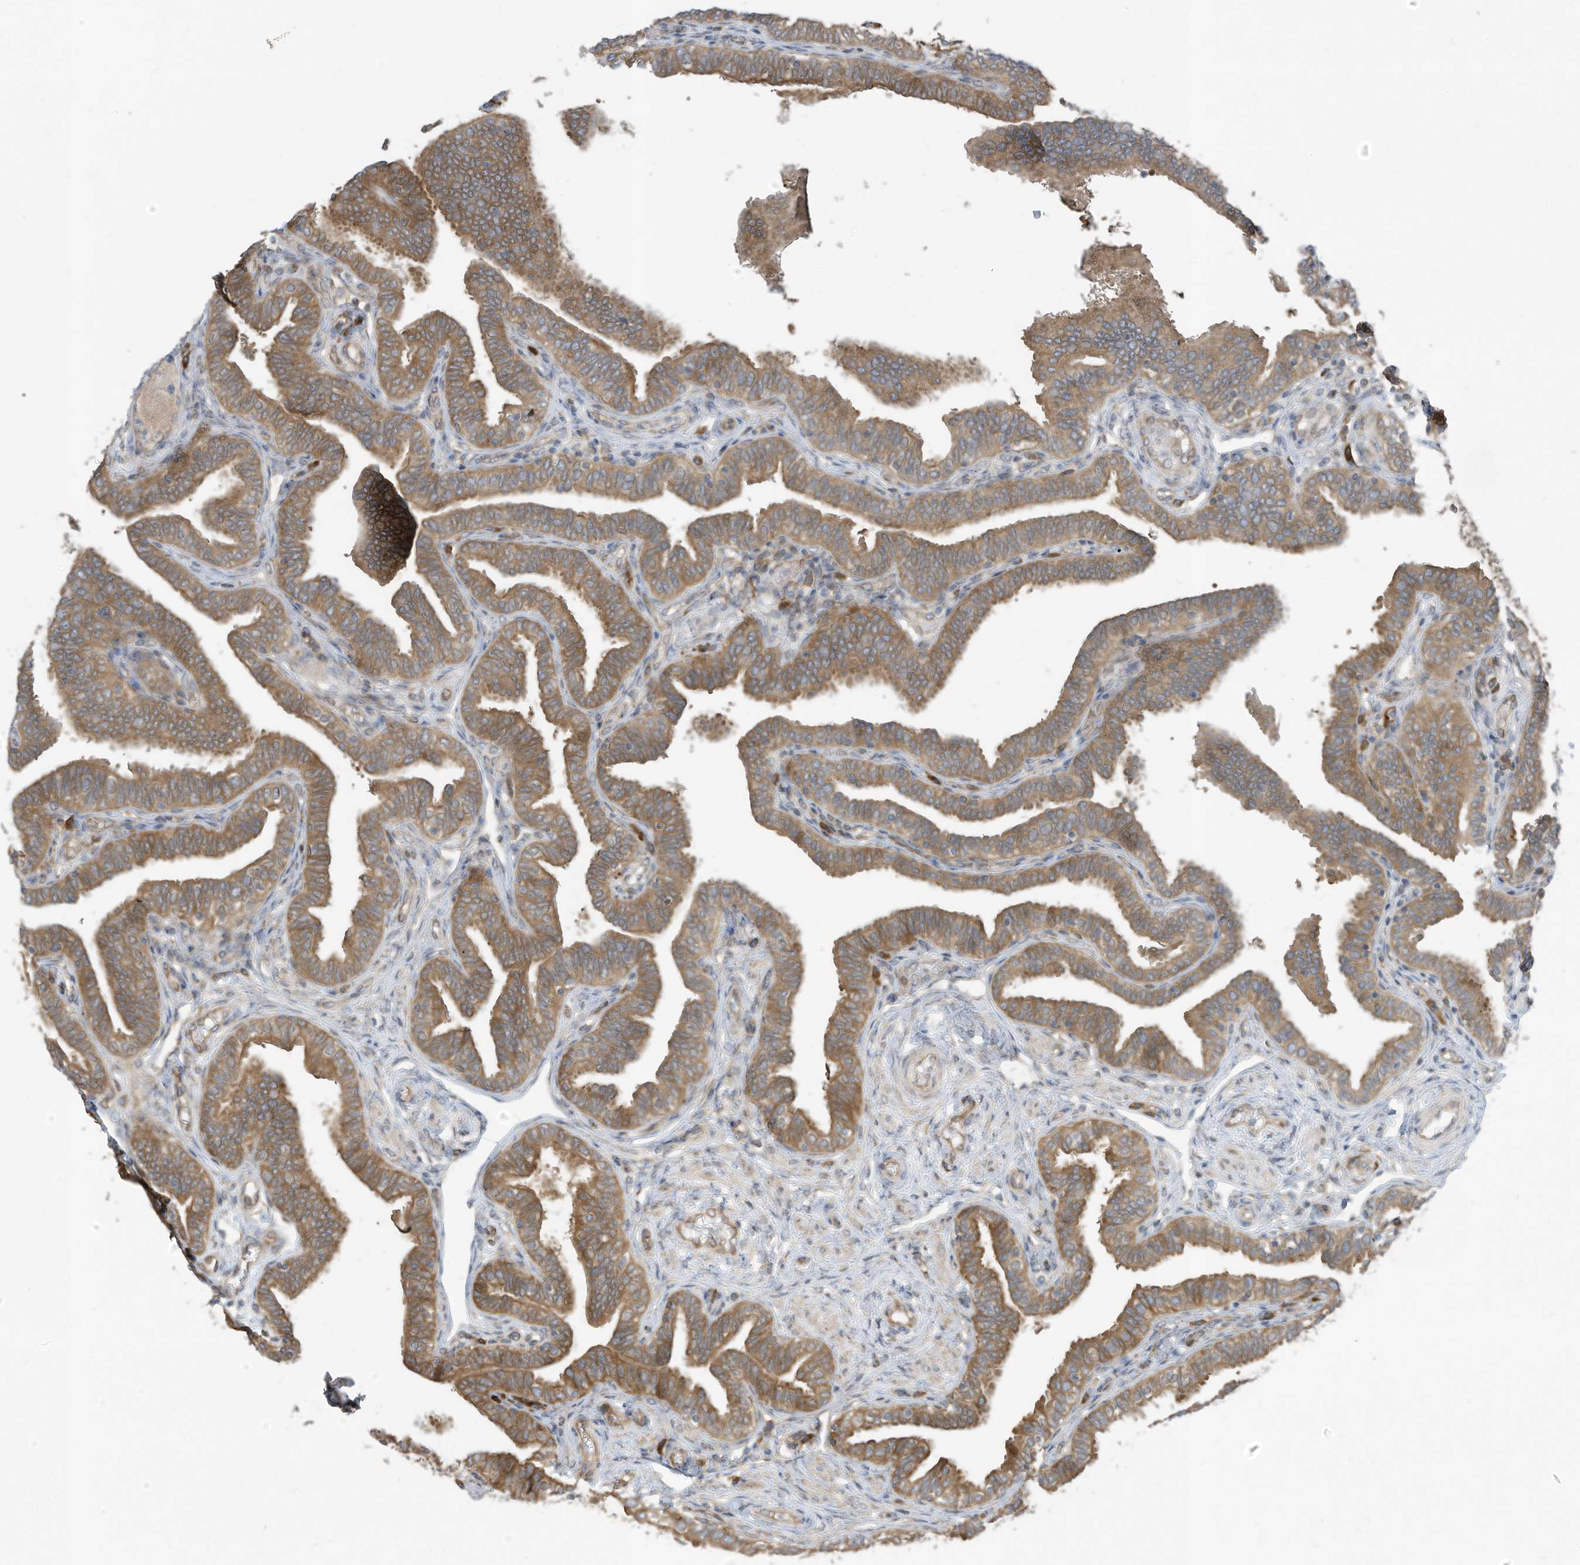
{"staining": {"intensity": "moderate", "quantity": ">75%", "location": "cytoplasmic/membranous"}, "tissue": "fallopian tube", "cell_type": "Glandular cells", "image_type": "normal", "snomed": [{"axis": "morphology", "description": "Normal tissue, NOS"}, {"axis": "topography", "description": "Fallopian tube"}], "caption": "This is a photomicrograph of immunohistochemistry (IHC) staining of benign fallopian tube, which shows moderate staining in the cytoplasmic/membranous of glandular cells.", "gene": "USE1", "patient": {"sex": "female", "age": 39}}